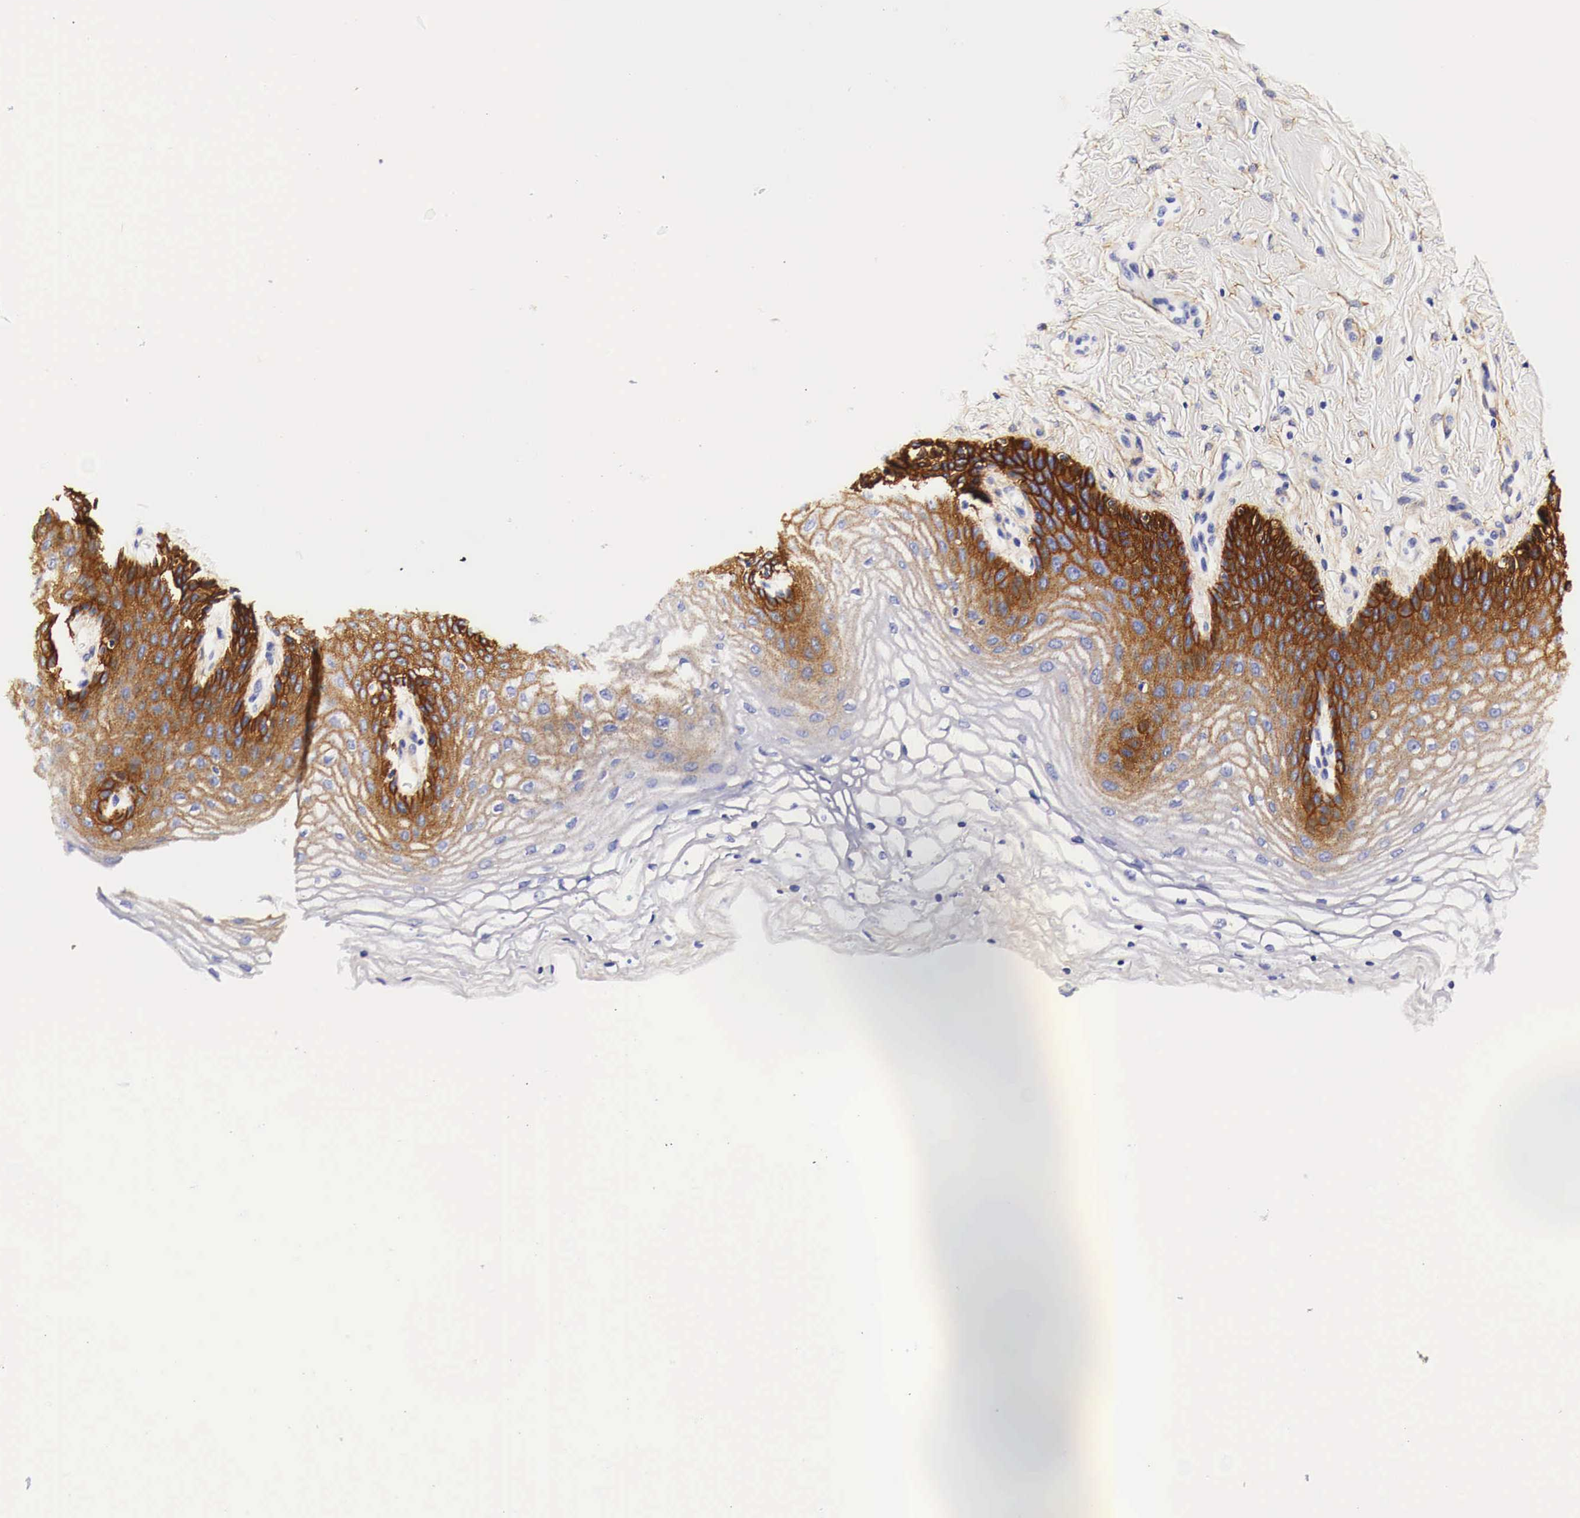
{"staining": {"intensity": "strong", "quantity": "25%-75%", "location": "cytoplasmic/membranous"}, "tissue": "vagina", "cell_type": "Squamous epithelial cells", "image_type": "normal", "snomed": [{"axis": "morphology", "description": "Normal tissue, NOS"}, {"axis": "topography", "description": "Vagina"}], "caption": "This image displays IHC staining of unremarkable vagina, with high strong cytoplasmic/membranous positivity in about 25%-75% of squamous epithelial cells.", "gene": "EGFR", "patient": {"sex": "female", "age": 68}}